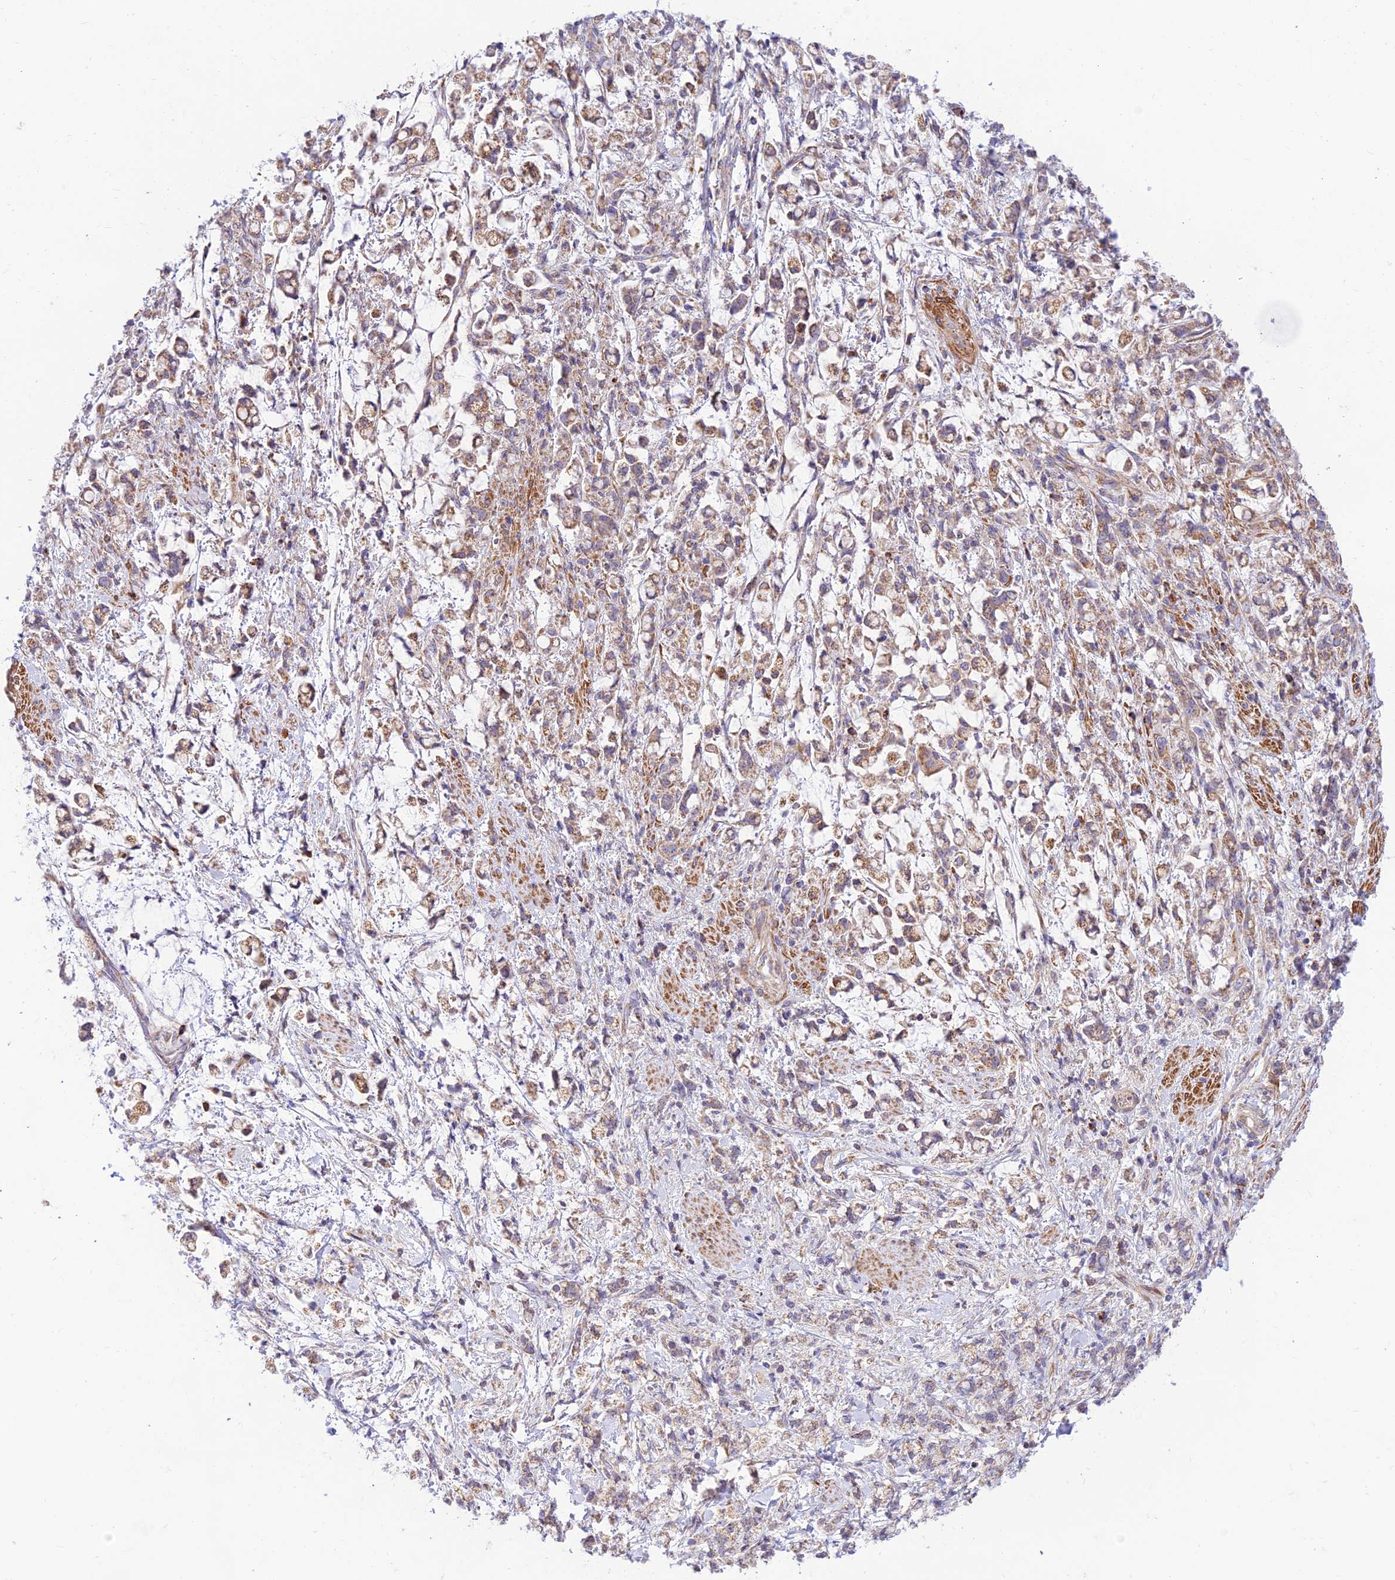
{"staining": {"intensity": "moderate", "quantity": ">75%", "location": "cytoplasmic/membranous"}, "tissue": "stomach cancer", "cell_type": "Tumor cells", "image_type": "cancer", "snomed": [{"axis": "morphology", "description": "Adenocarcinoma, NOS"}, {"axis": "topography", "description": "Stomach"}], "caption": "An IHC image of neoplastic tissue is shown. Protein staining in brown shows moderate cytoplasmic/membranous positivity in adenocarcinoma (stomach) within tumor cells. Using DAB (3,3'-diaminobenzidine) (brown) and hematoxylin (blue) stains, captured at high magnification using brightfield microscopy.", "gene": "FAM186B", "patient": {"sex": "female", "age": 60}}